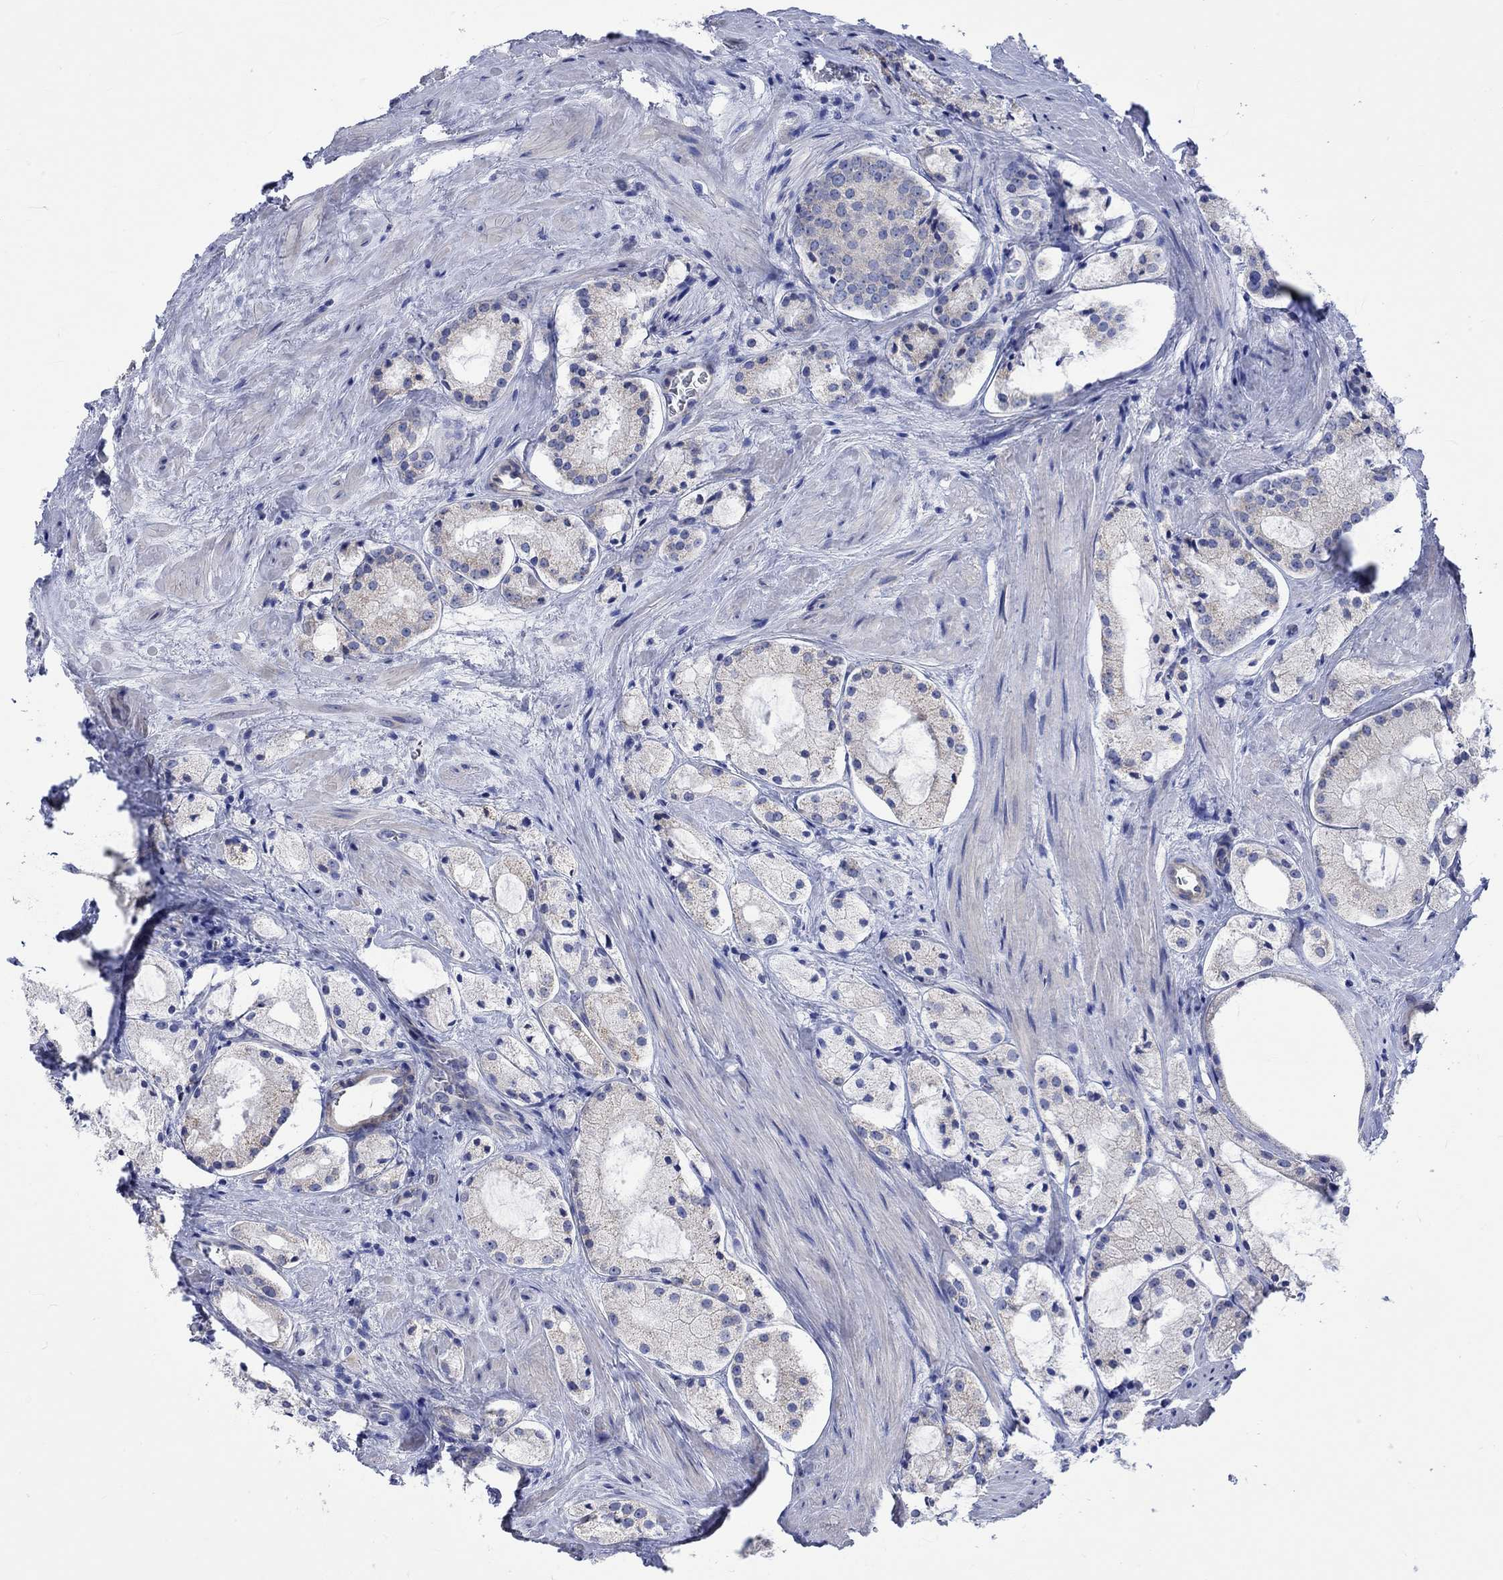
{"staining": {"intensity": "negative", "quantity": "none", "location": "none"}, "tissue": "prostate cancer", "cell_type": "Tumor cells", "image_type": "cancer", "snomed": [{"axis": "morphology", "description": "Adenocarcinoma, NOS"}, {"axis": "morphology", "description": "Adenocarcinoma, High grade"}, {"axis": "topography", "description": "Prostate"}], "caption": "Image shows no protein expression in tumor cells of high-grade adenocarcinoma (prostate) tissue.", "gene": "HARBI1", "patient": {"sex": "male", "age": 64}}